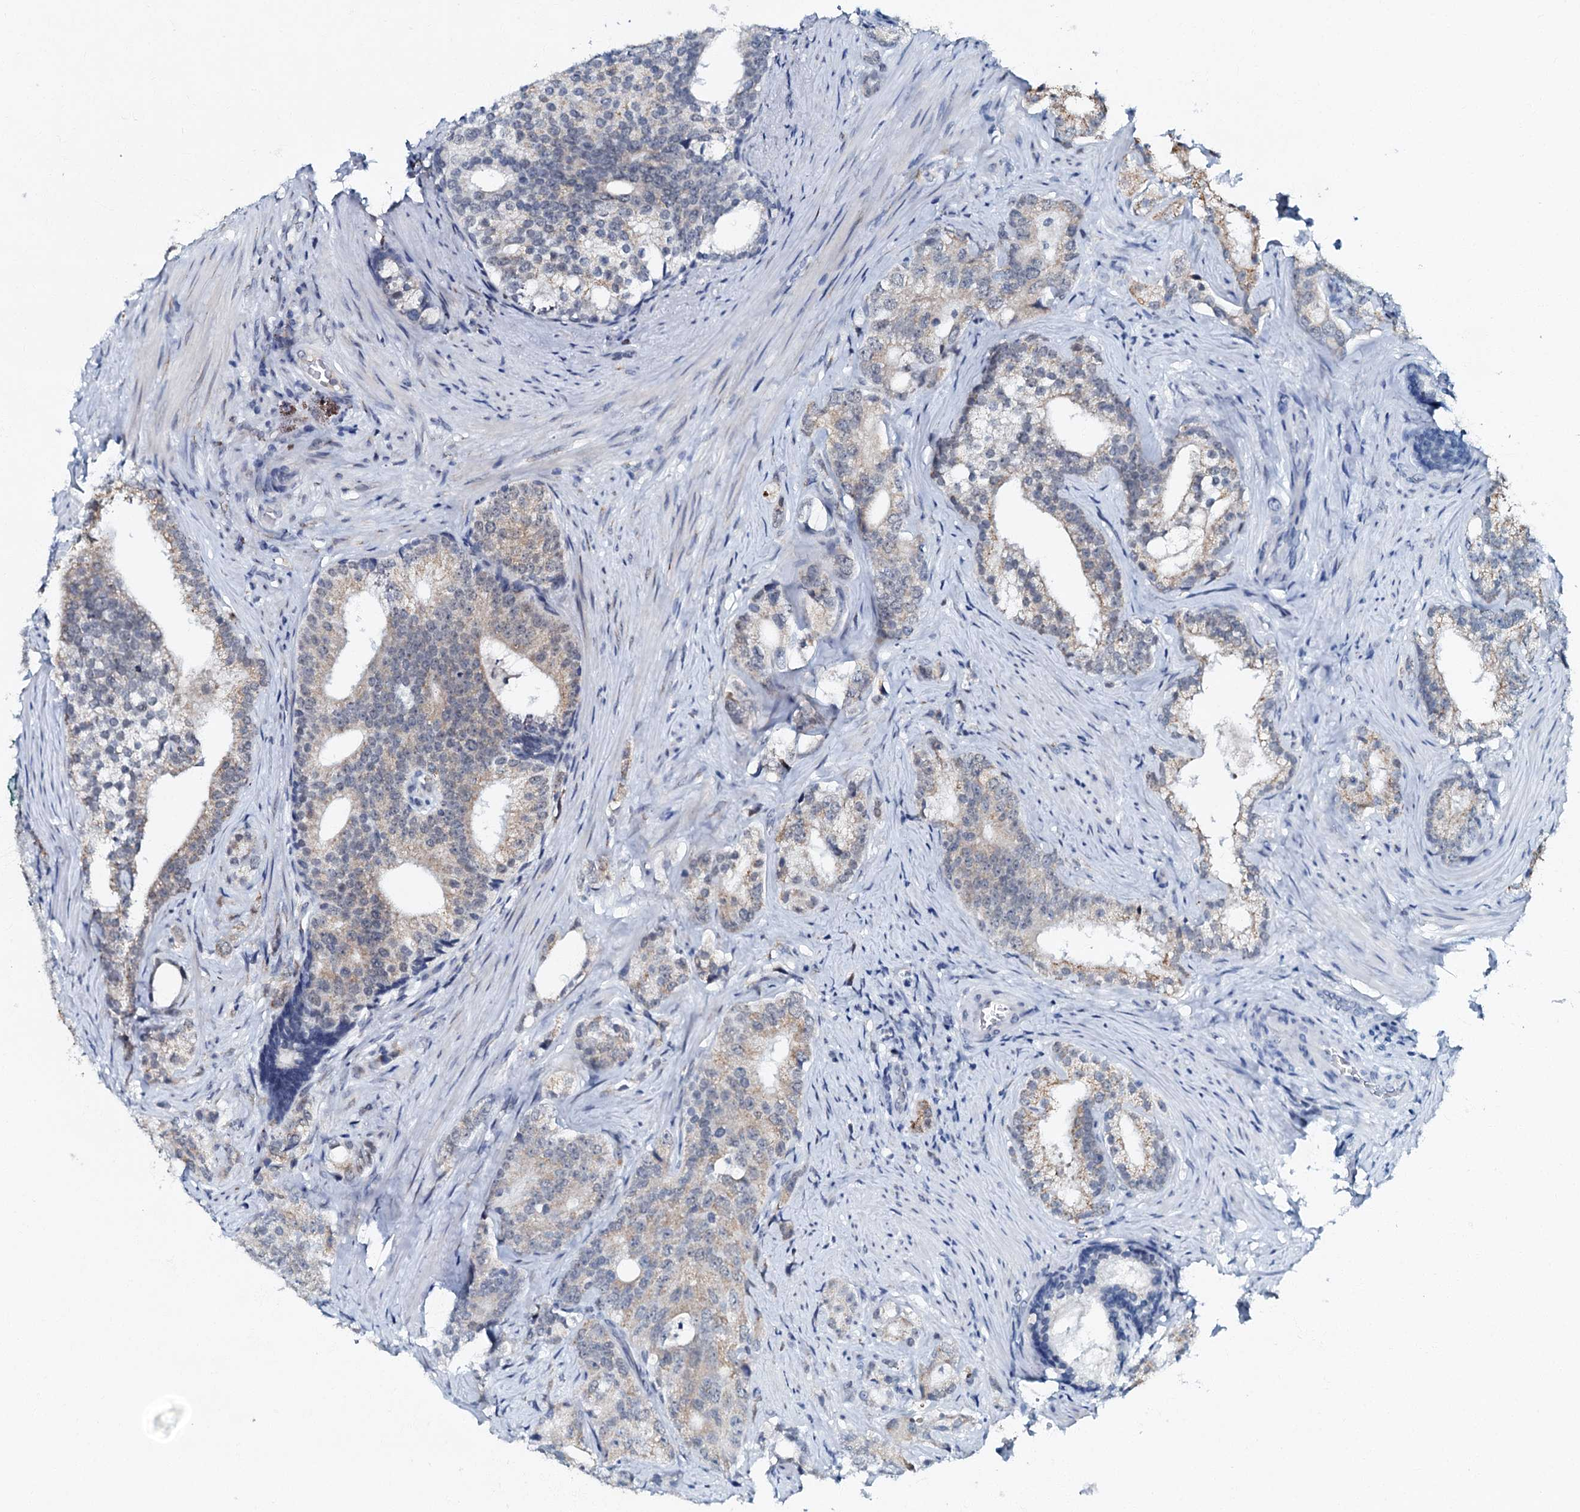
{"staining": {"intensity": "moderate", "quantity": "25%-75%", "location": "cytoplasmic/membranous"}, "tissue": "prostate cancer", "cell_type": "Tumor cells", "image_type": "cancer", "snomed": [{"axis": "morphology", "description": "Adenocarcinoma, Low grade"}, {"axis": "topography", "description": "Prostate"}], "caption": "Adenocarcinoma (low-grade) (prostate) tissue demonstrates moderate cytoplasmic/membranous positivity in approximately 25%-75% of tumor cells (DAB (3,3'-diaminobenzidine) IHC with brightfield microscopy, high magnification).", "gene": "C18orf32", "patient": {"sex": "male", "age": 71}}